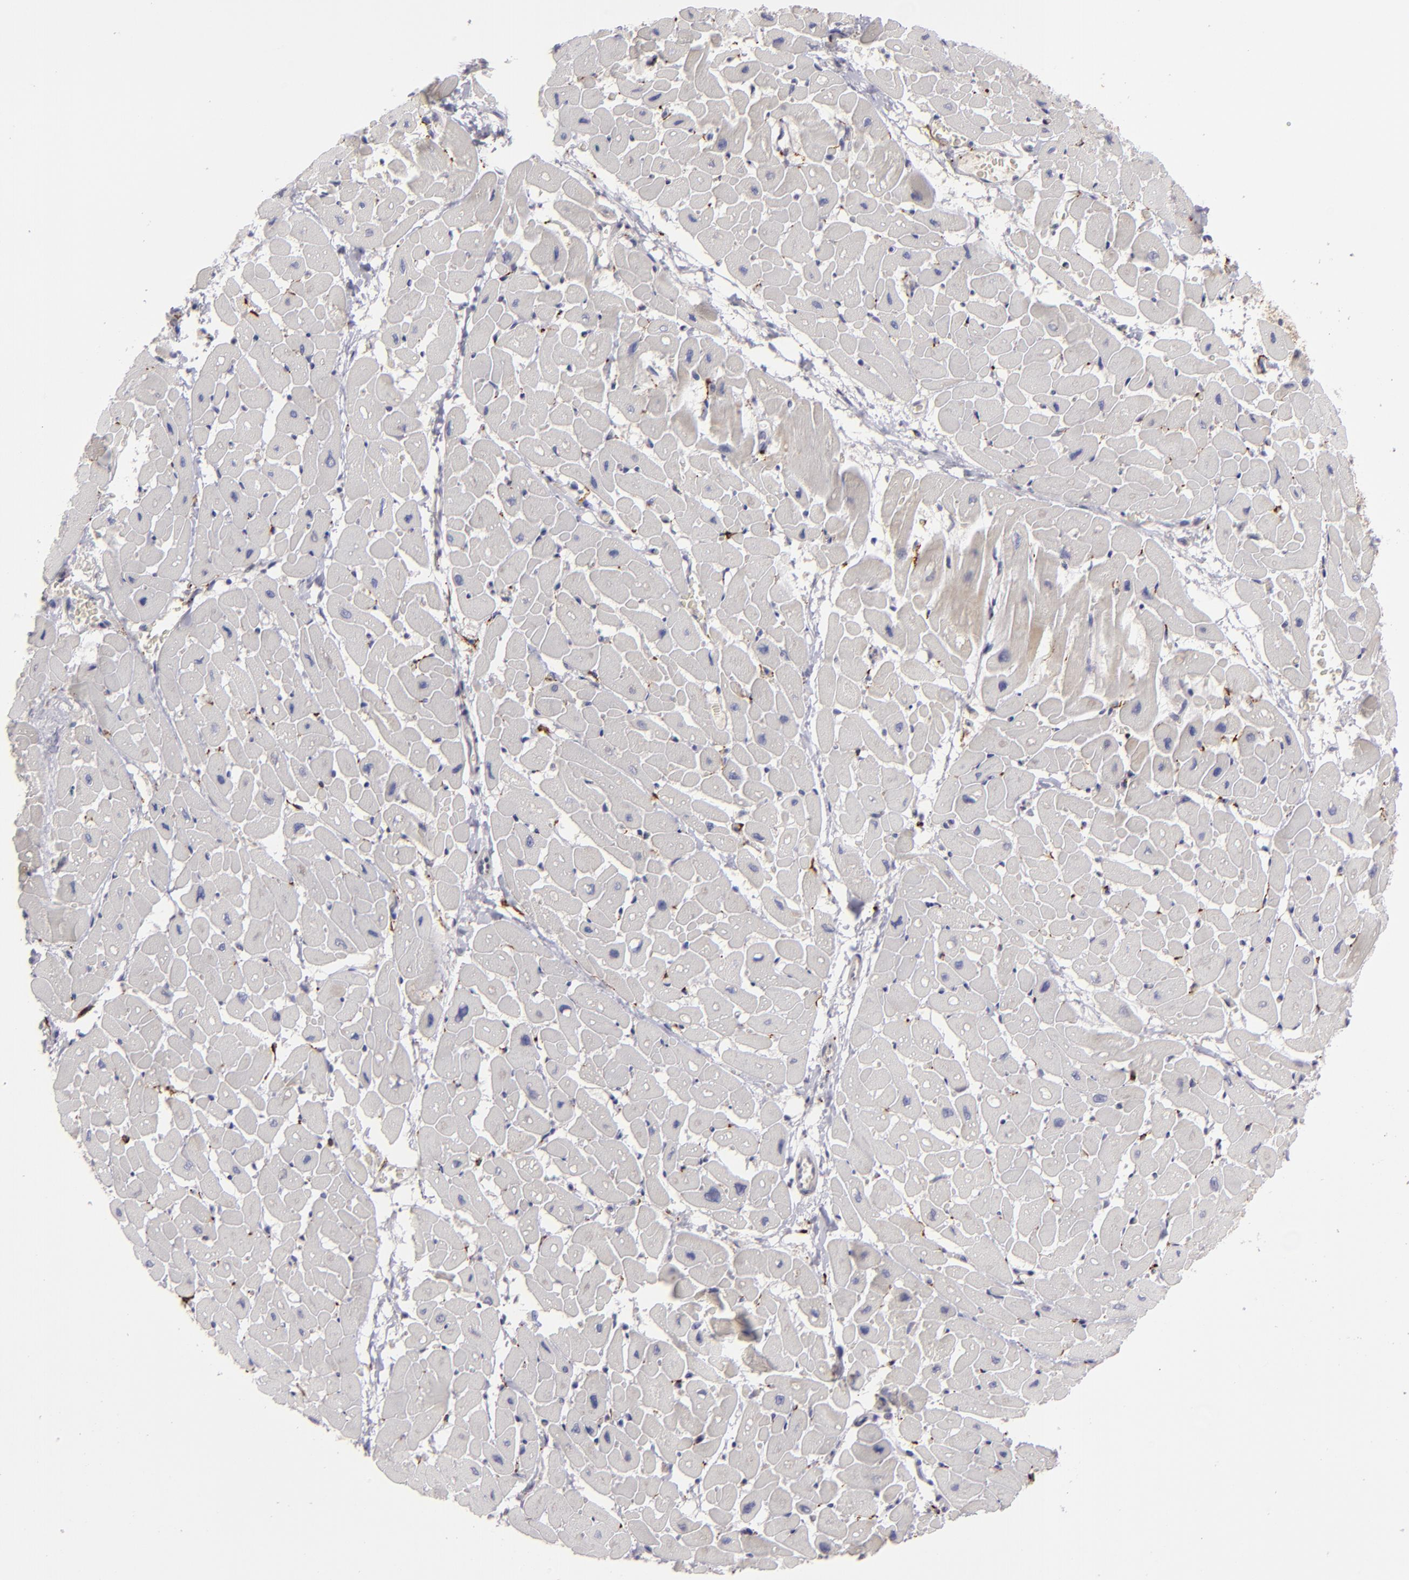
{"staining": {"intensity": "negative", "quantity": "none", "location": "none"}, "tissue": "heart muscle", "cell_type": "Cardiomyocytes", "image_type": "normal", "snomed": [{"axis": "morphology", "description": "Normal tissue, NOS"}, {"axis": "topography", "description": "Heart"}], "caption": "DAB immunohistochemical staining of normal human heart muscle shows no significant positivity in cardiomyocytes. (IHC, brightfield microscopy, high magnification).", "gene": "ALCAM", "patient": {"sex": "male", "age": 45}}